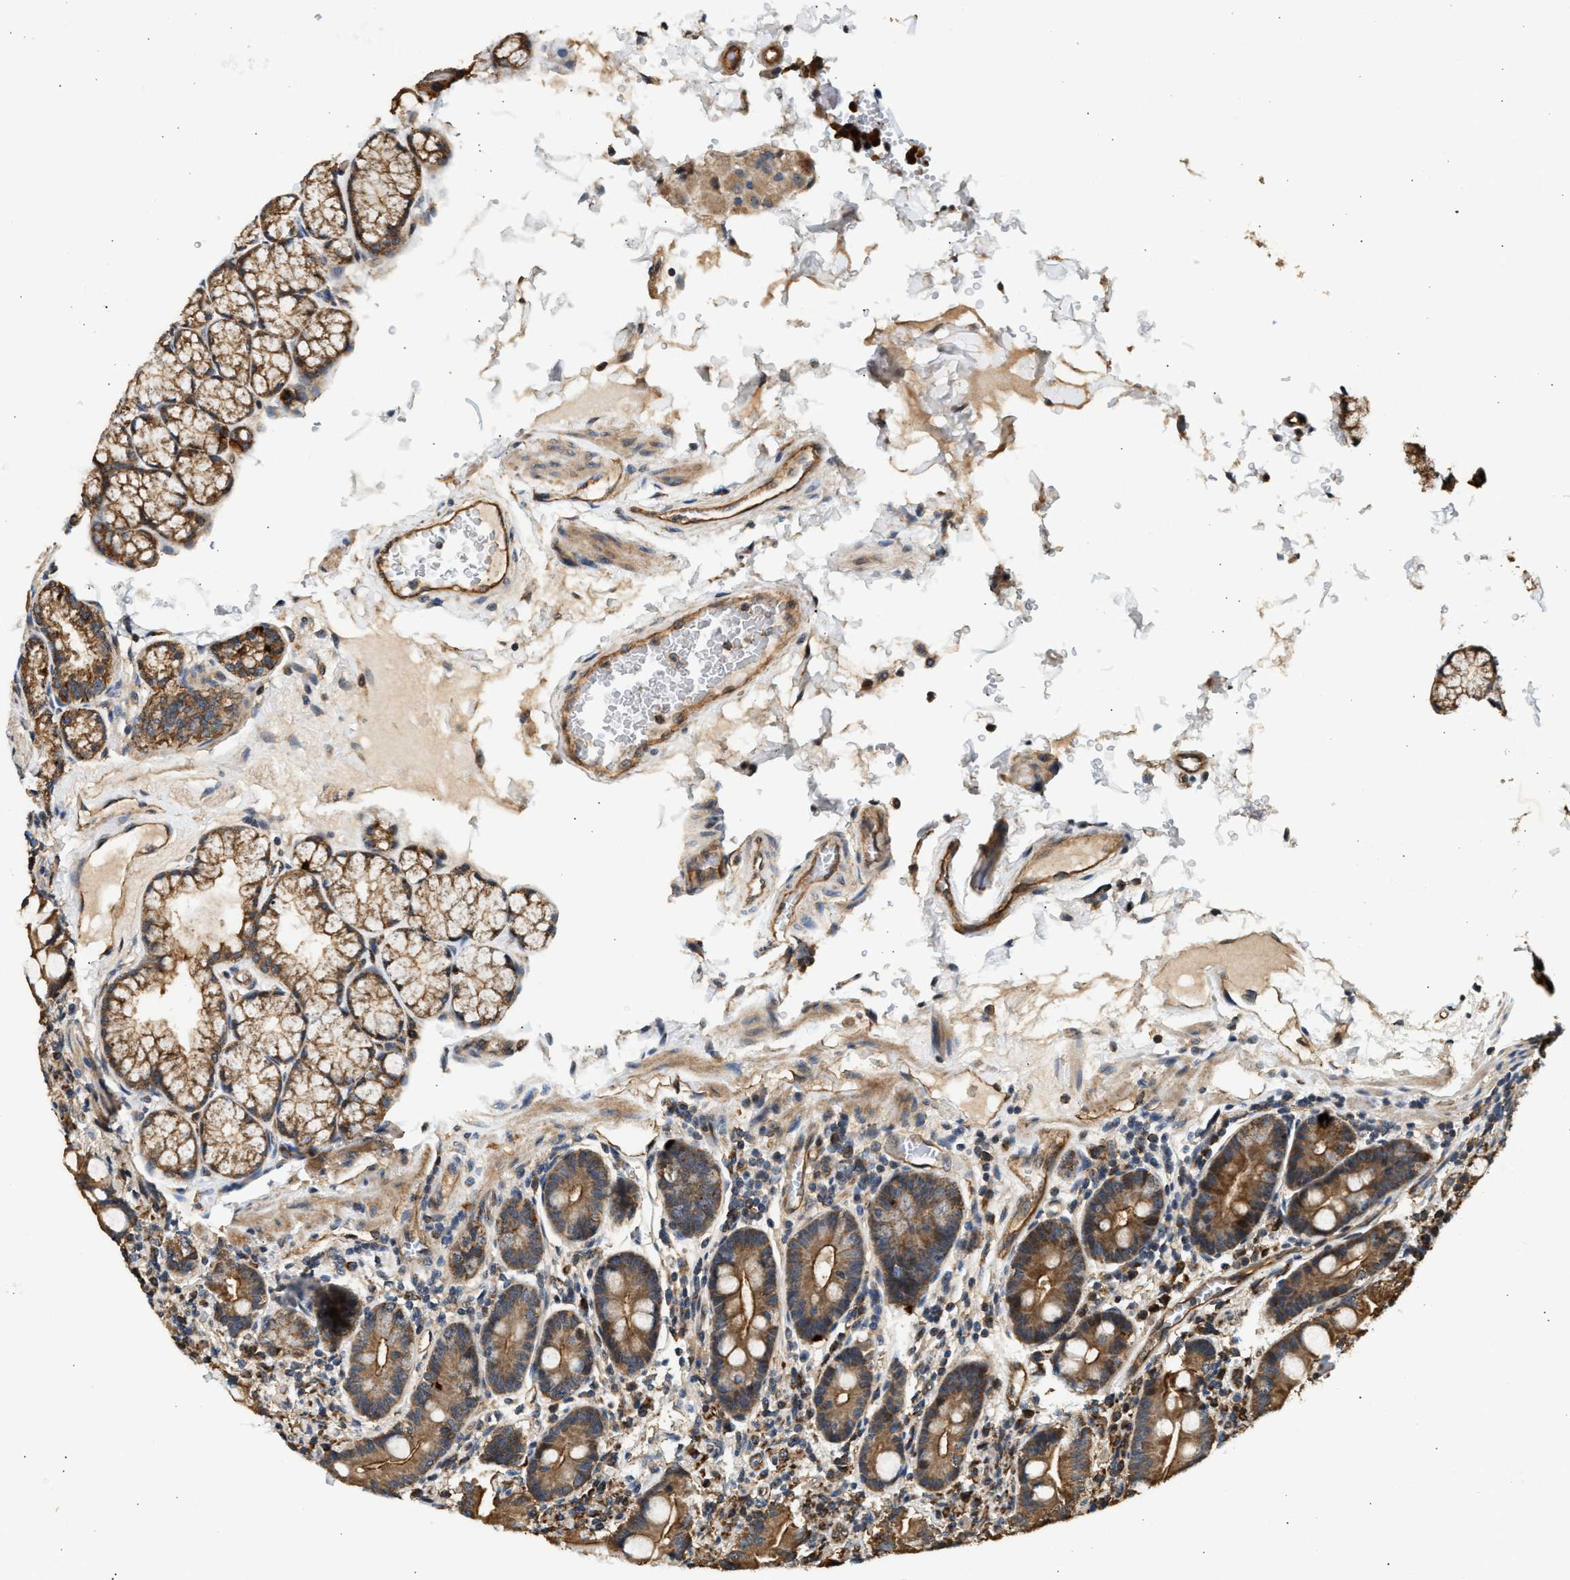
{"staining": {"intensity": "strong", "quantity": ">75%", "location": "cytoplasmic/membranous"}, "tissue": "duodenum", "cell_type": "Glandular cells", "image_type": "normal", "snomed": [{"axis": "morphology", "description": "Normal tissue, NOS"}, {"axis": "topography", "description": "Duodenum"}], "caption": "A high-resolution micrograph shows IHC staining of benign duodenum, which shows strong cytoplasmic/membranous expression in approximately >75% of glandular cells.", "gene": "DUSP14", "patient": {"sex": "male", "age": 50}}